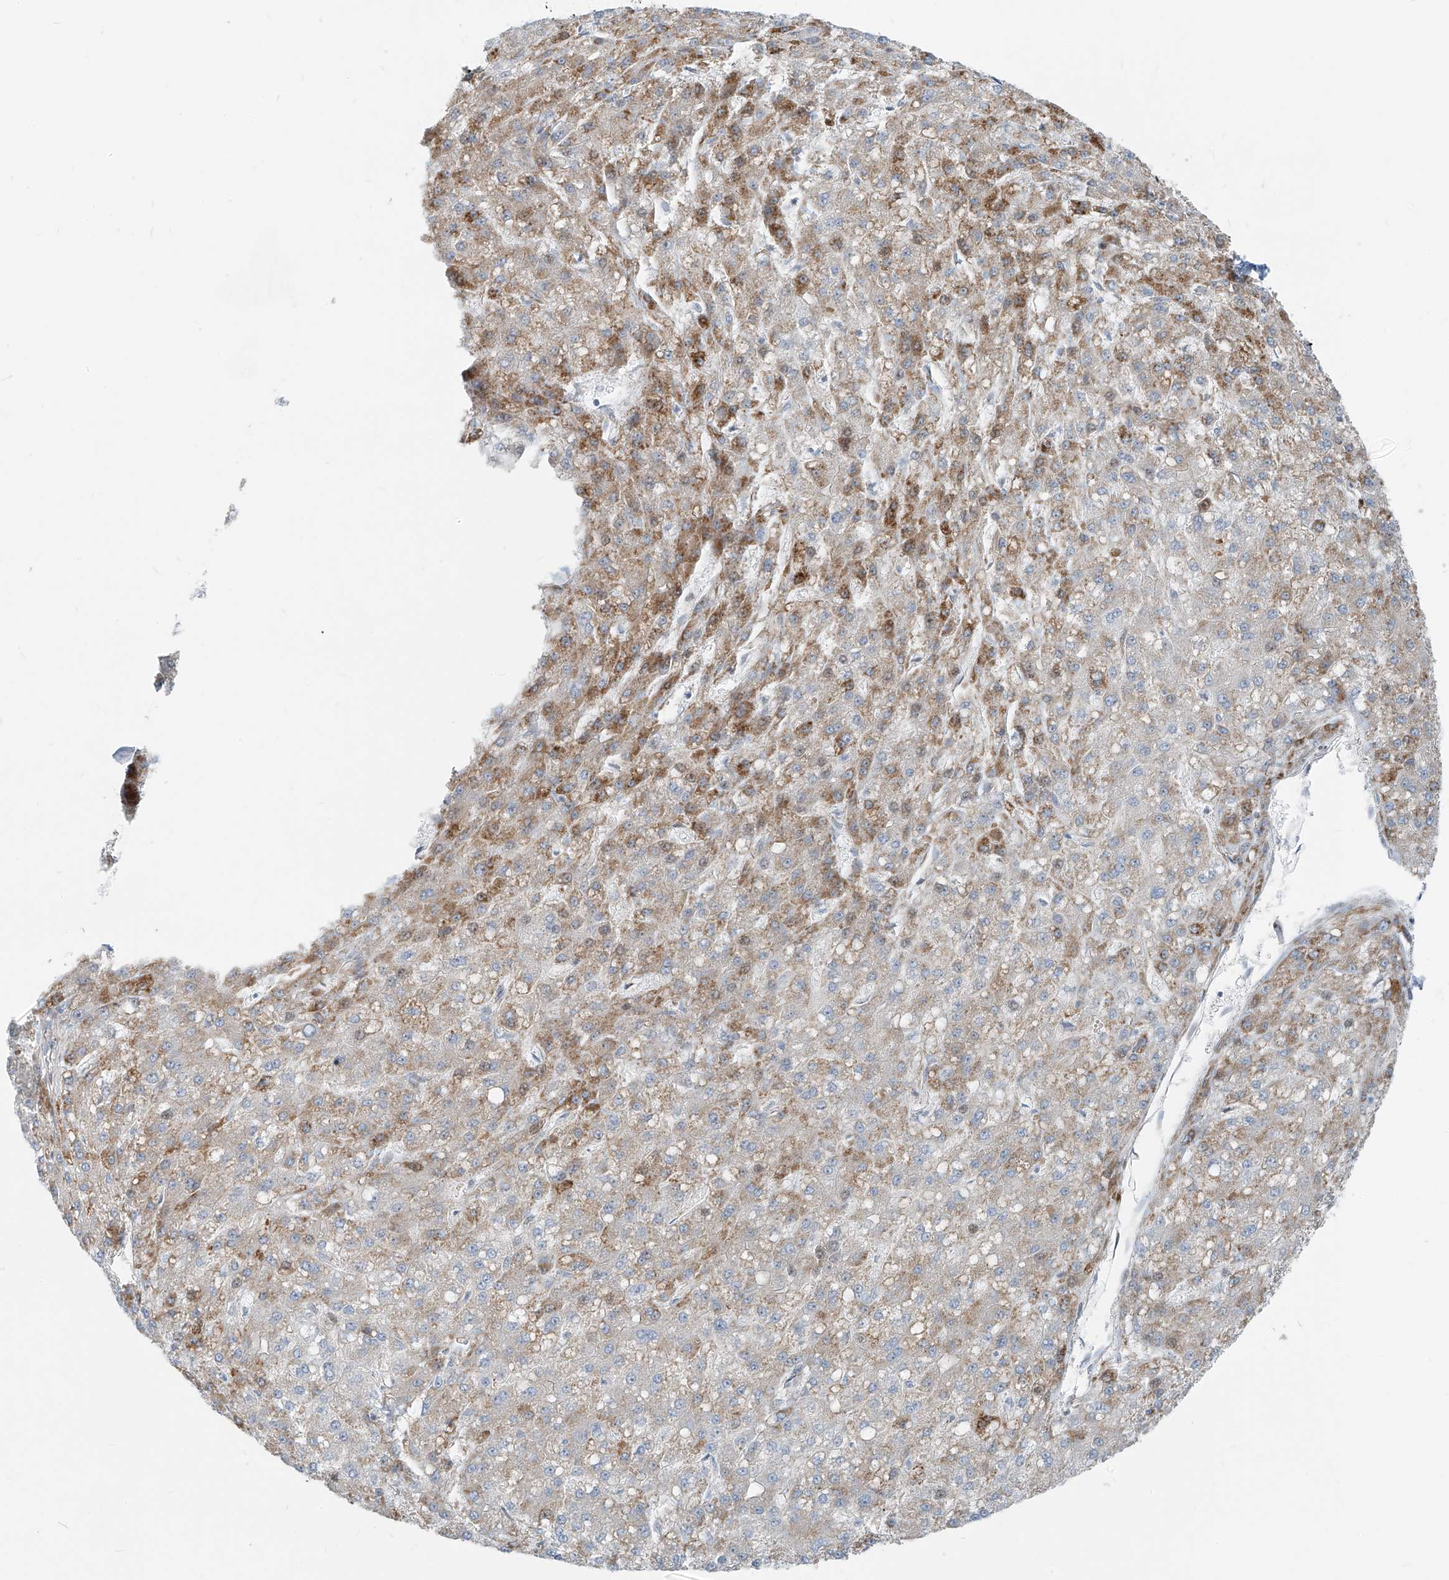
{"staining": {"intensity": "moderate", "quantity": "<25%", "location": "cytoplasmic/membranous"}, "tissue": "liver cancer", "cell_type": "Tumor cells", "image_type": "cancer", "snomed": [{"axis": "morphology", "description": "Carcinoma, Hepatocellular, NOS"}, {"axis": "topography", "description": "Liver"}], "caption": "Immunohistochemical staining of human liver cancer (hepatocellular carcinoma) displays low levels of moderate cytoplasmic/membranous protein expression in about <25% of tumor cells.", "gene": "HIC2", "patient": {"sex": "male", "age": 67}}